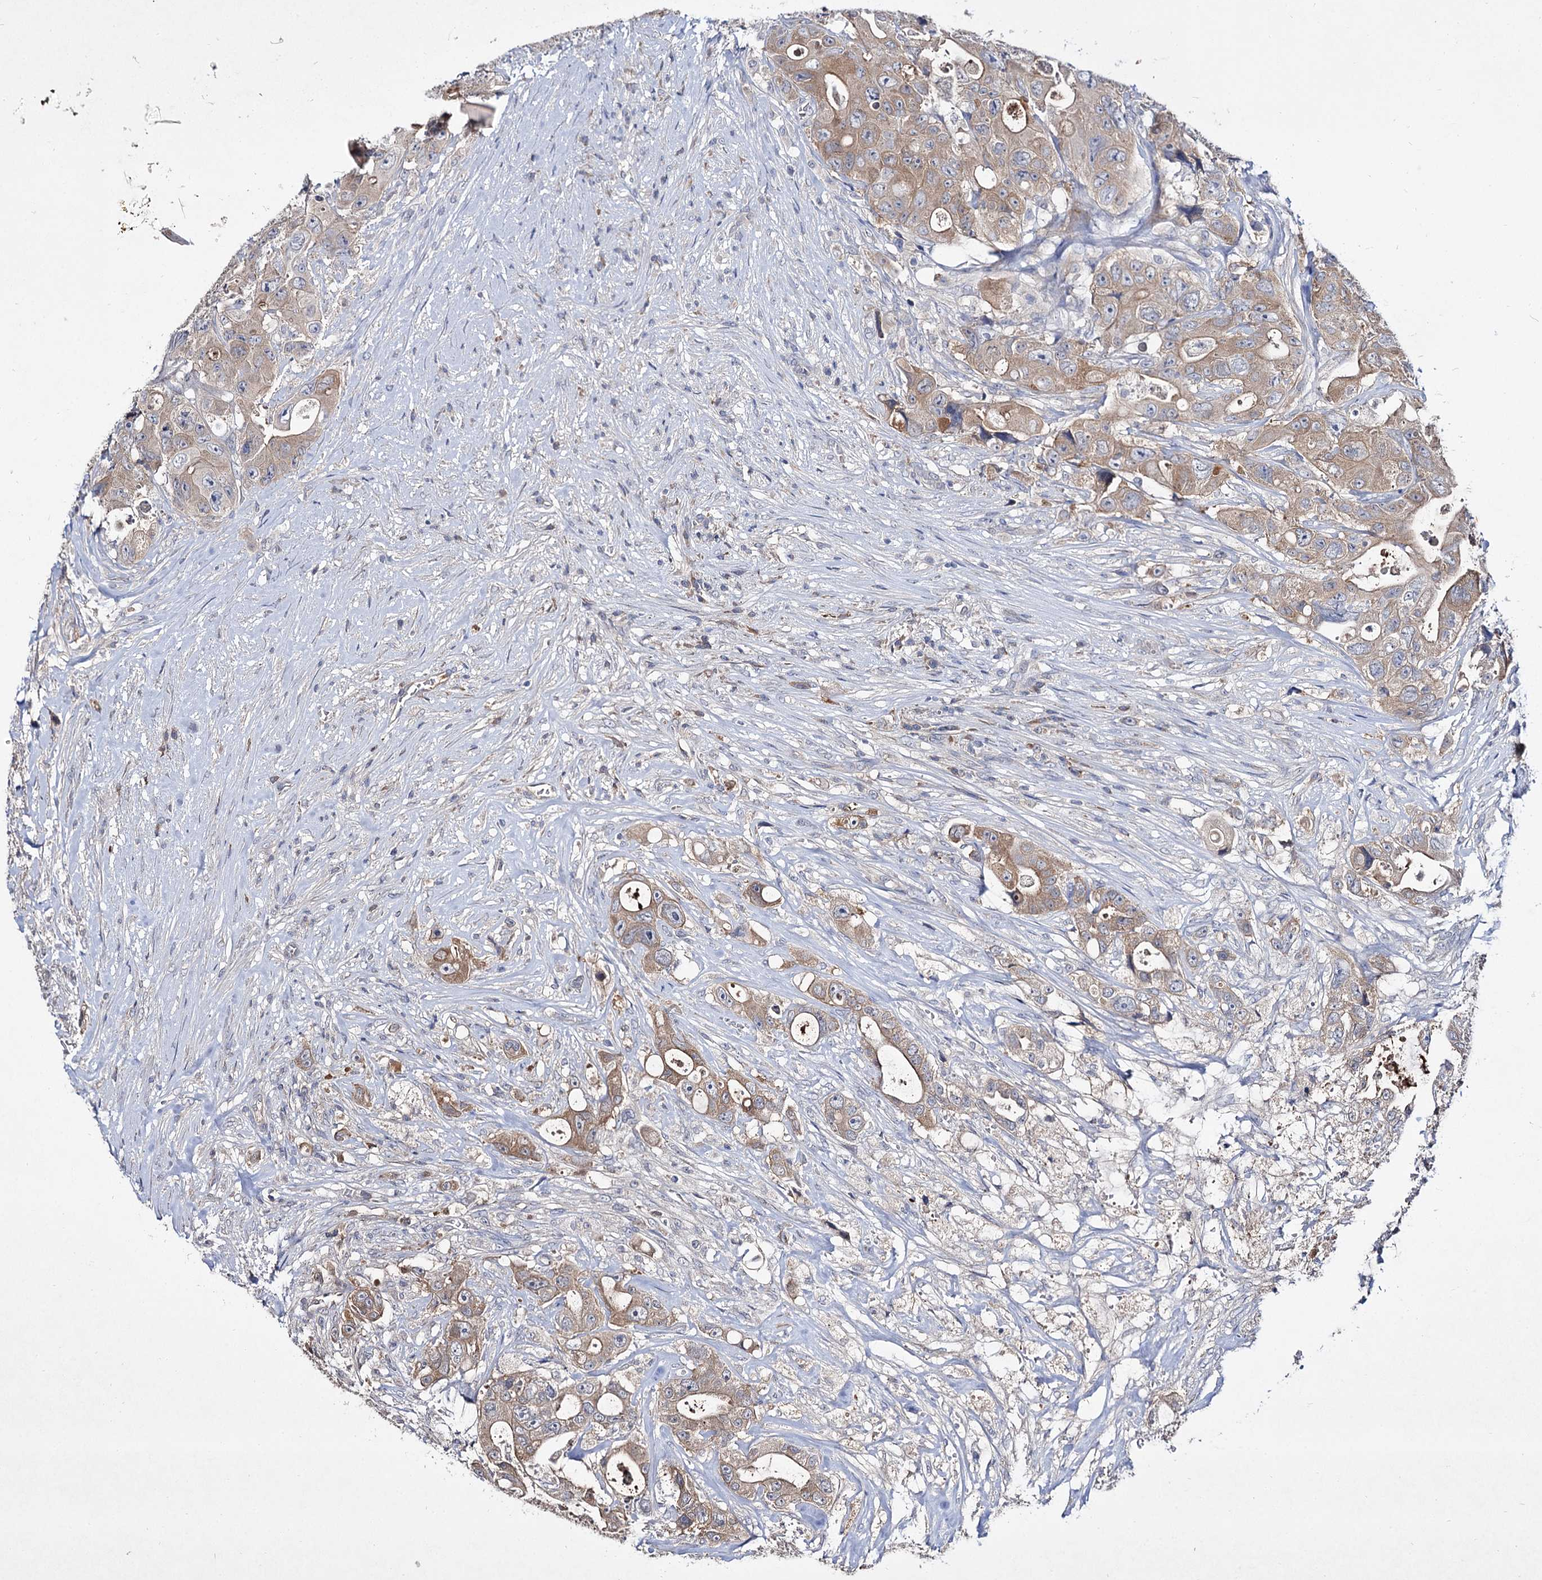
{"staining": {"intensity": "moderate", "quantity": ">75%", "location": "cytoplasmic/membranous"}, "tissue": "colorectal cancer", "cell_type": "Tumor cells", "image_type": "cancer", "snomed": [{"axis": "morphology", "description": "Adenocarcinoma, NOS"}, {"axis": "topography", "description": "Colon"}], "caption": "Immunohistochemistry (IHC) histopathology image of neoplastic tissue: colorectal cancer (adenocarcinoma) stained using immunohistochemistry displays medium levels of moderate protein expression localized specifically in the cytoplasmic/membranous of tumor cells, appearing as a cytoplasmic/membranous brown color.", "gene": "ARFIP2", "patient": {"sex": "female", "age": 46}}